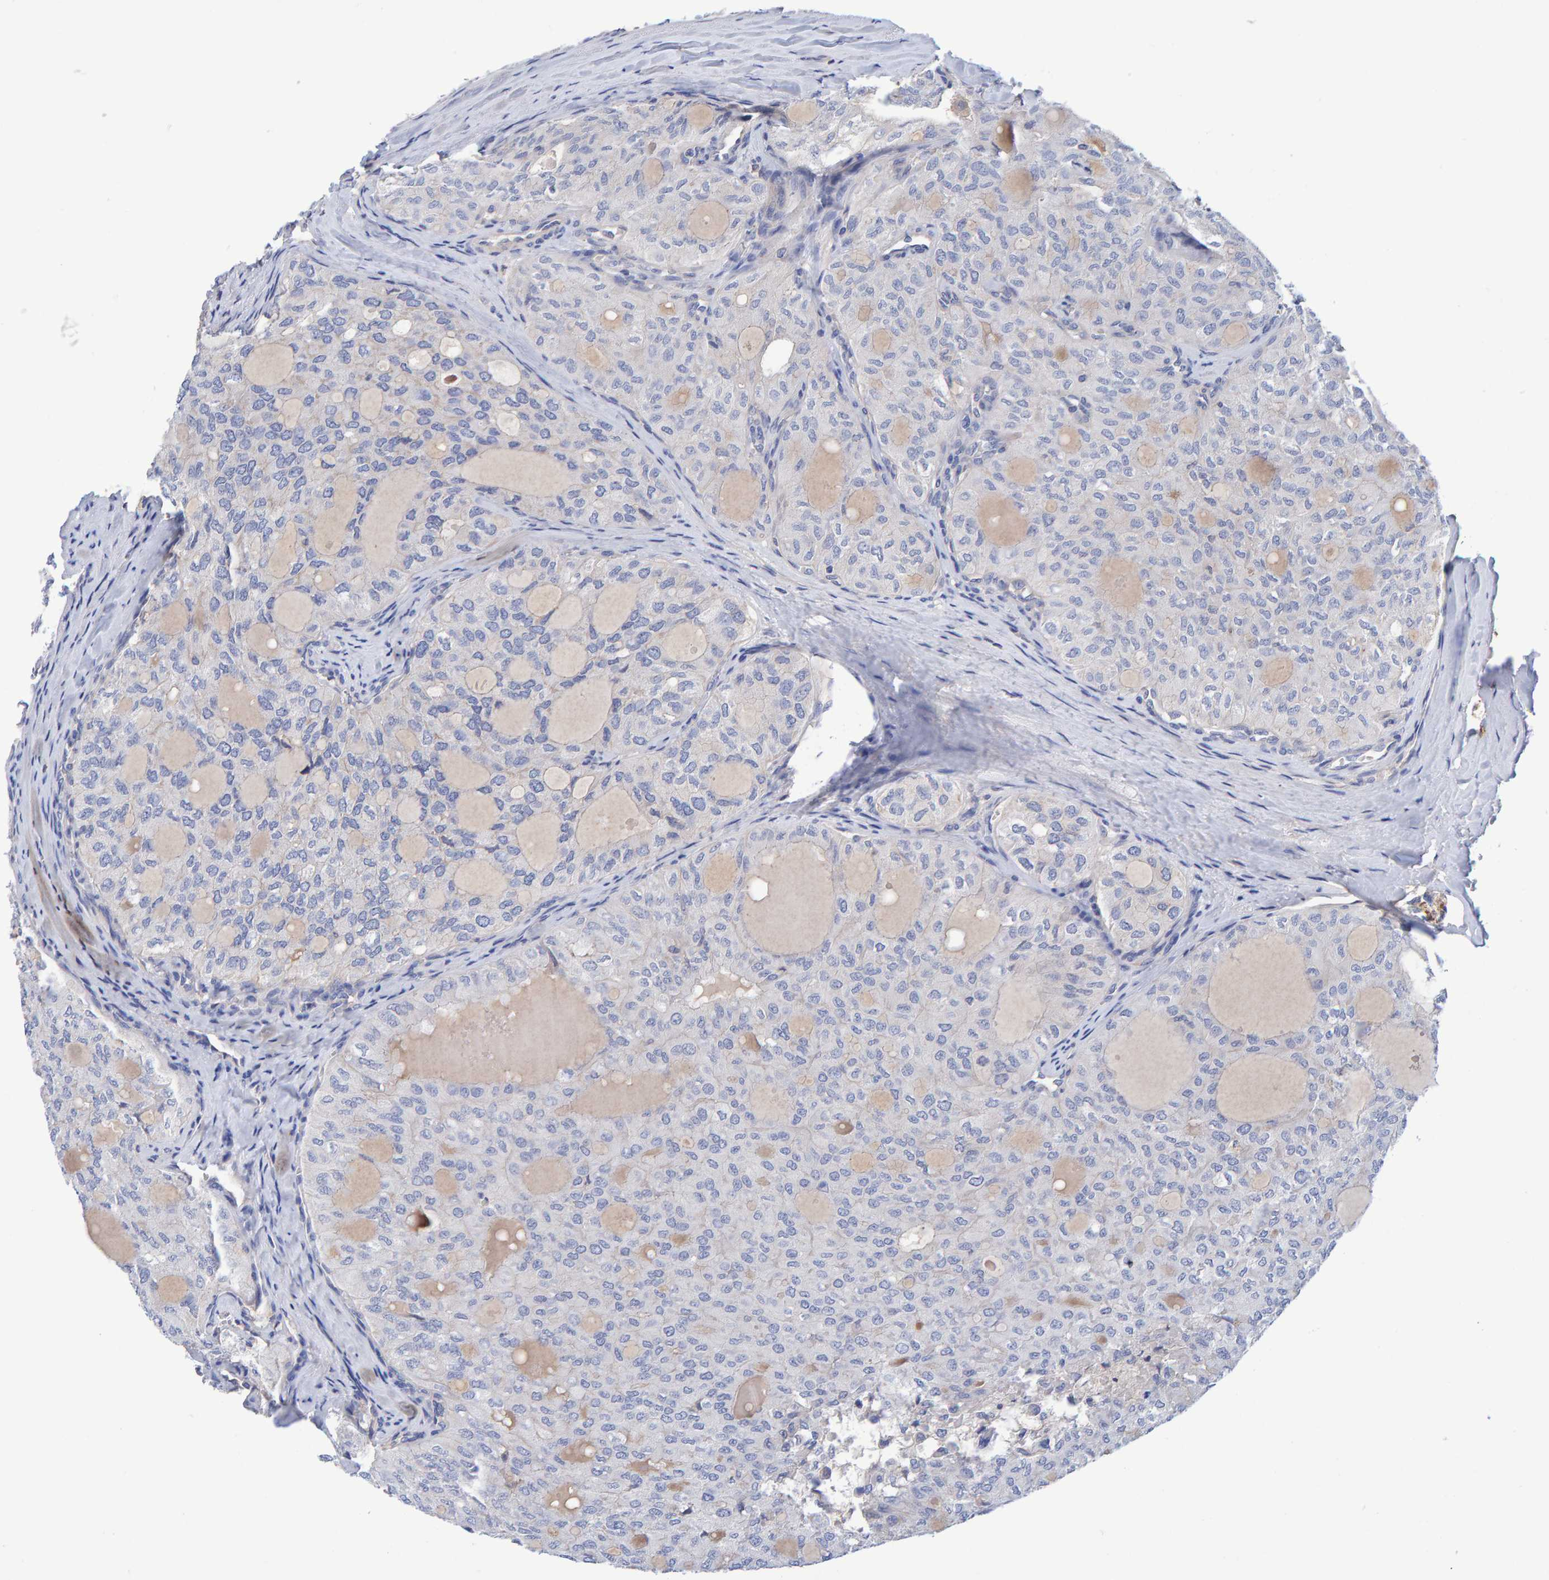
{"staining": {"intensity": "negative", "quantity": "none", "location": "none"}, "tissue": "thyroid cancer", "cell_type": "Tumor cells", "image_type": "cancer", "snomed": [{"axis": "morphology", "description": "Follicular adenoma carcinoma, NOS"}, {"axis": "topography", "description": "Thyroid gland"}], "caption": "DAB immunohistochemical staining of human thyroid follicular adenoma carcinoma reveals no significant staining in tumor cells.", "gene": "EFR3A", "patient": {"sex": "male", "age": 75}}